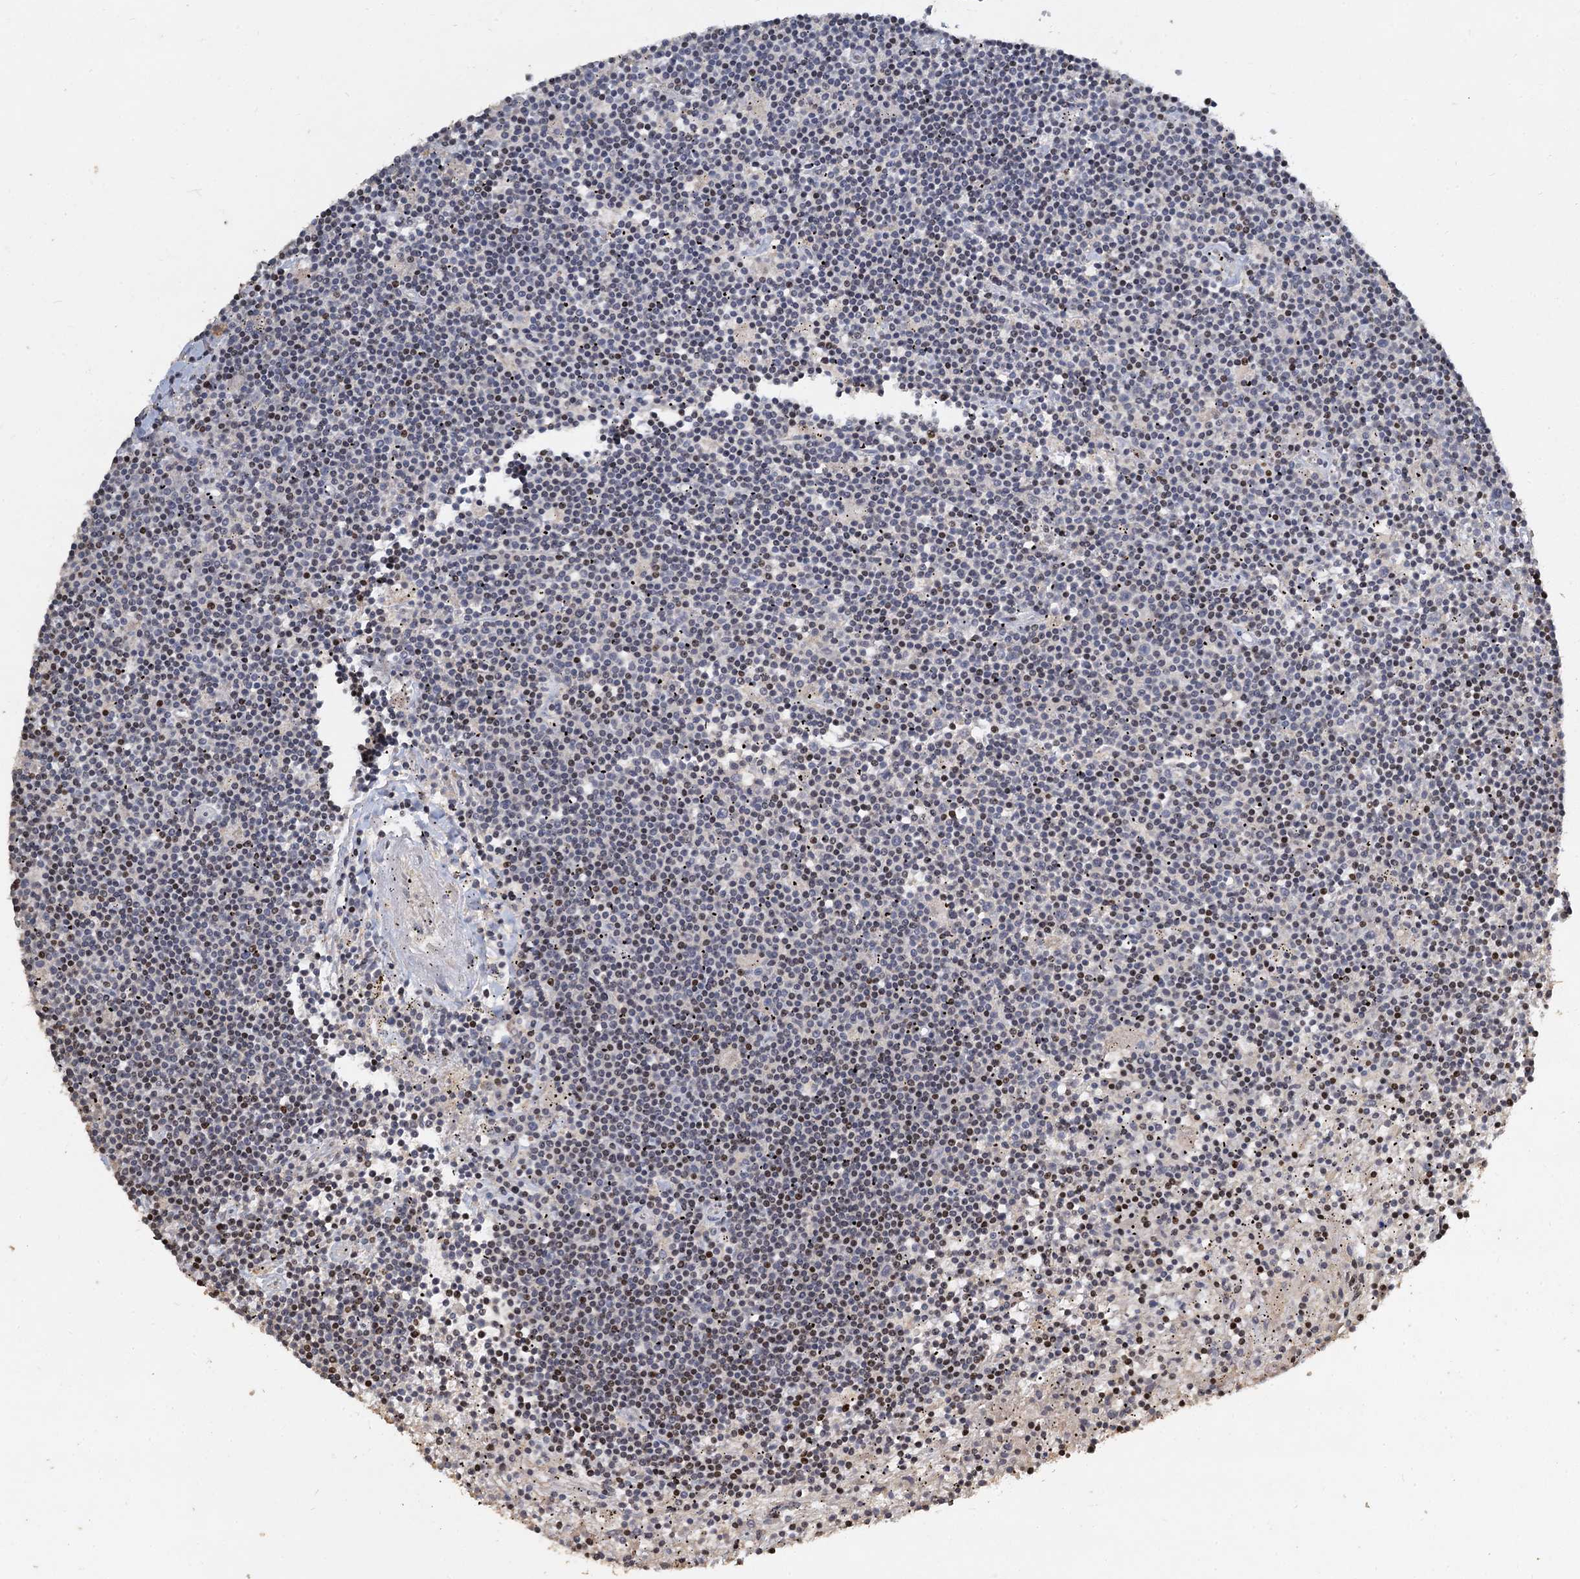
{"staining": {"intensity": "weak", "quantity": "<25%", "location": "nuclear"}, "tissue": "lymphoma", "cell_type": "Tumor cells", "image_type": "cancer", "snomed": [{"axis": "morphology", "description": "Malignant lymphoma, non-Hodgkin's type, Low grade"}, {"axis": "topography", "description": "Spleen"}], "caption": "An immunohistochemistry image of lymphoma is shown. There is no staining in tumor cells of lymphoma. (DAB IHC with hematoxylin counter stain).", "gene": "CCDC61", "patient": {"sex": "male", "age": 76}}